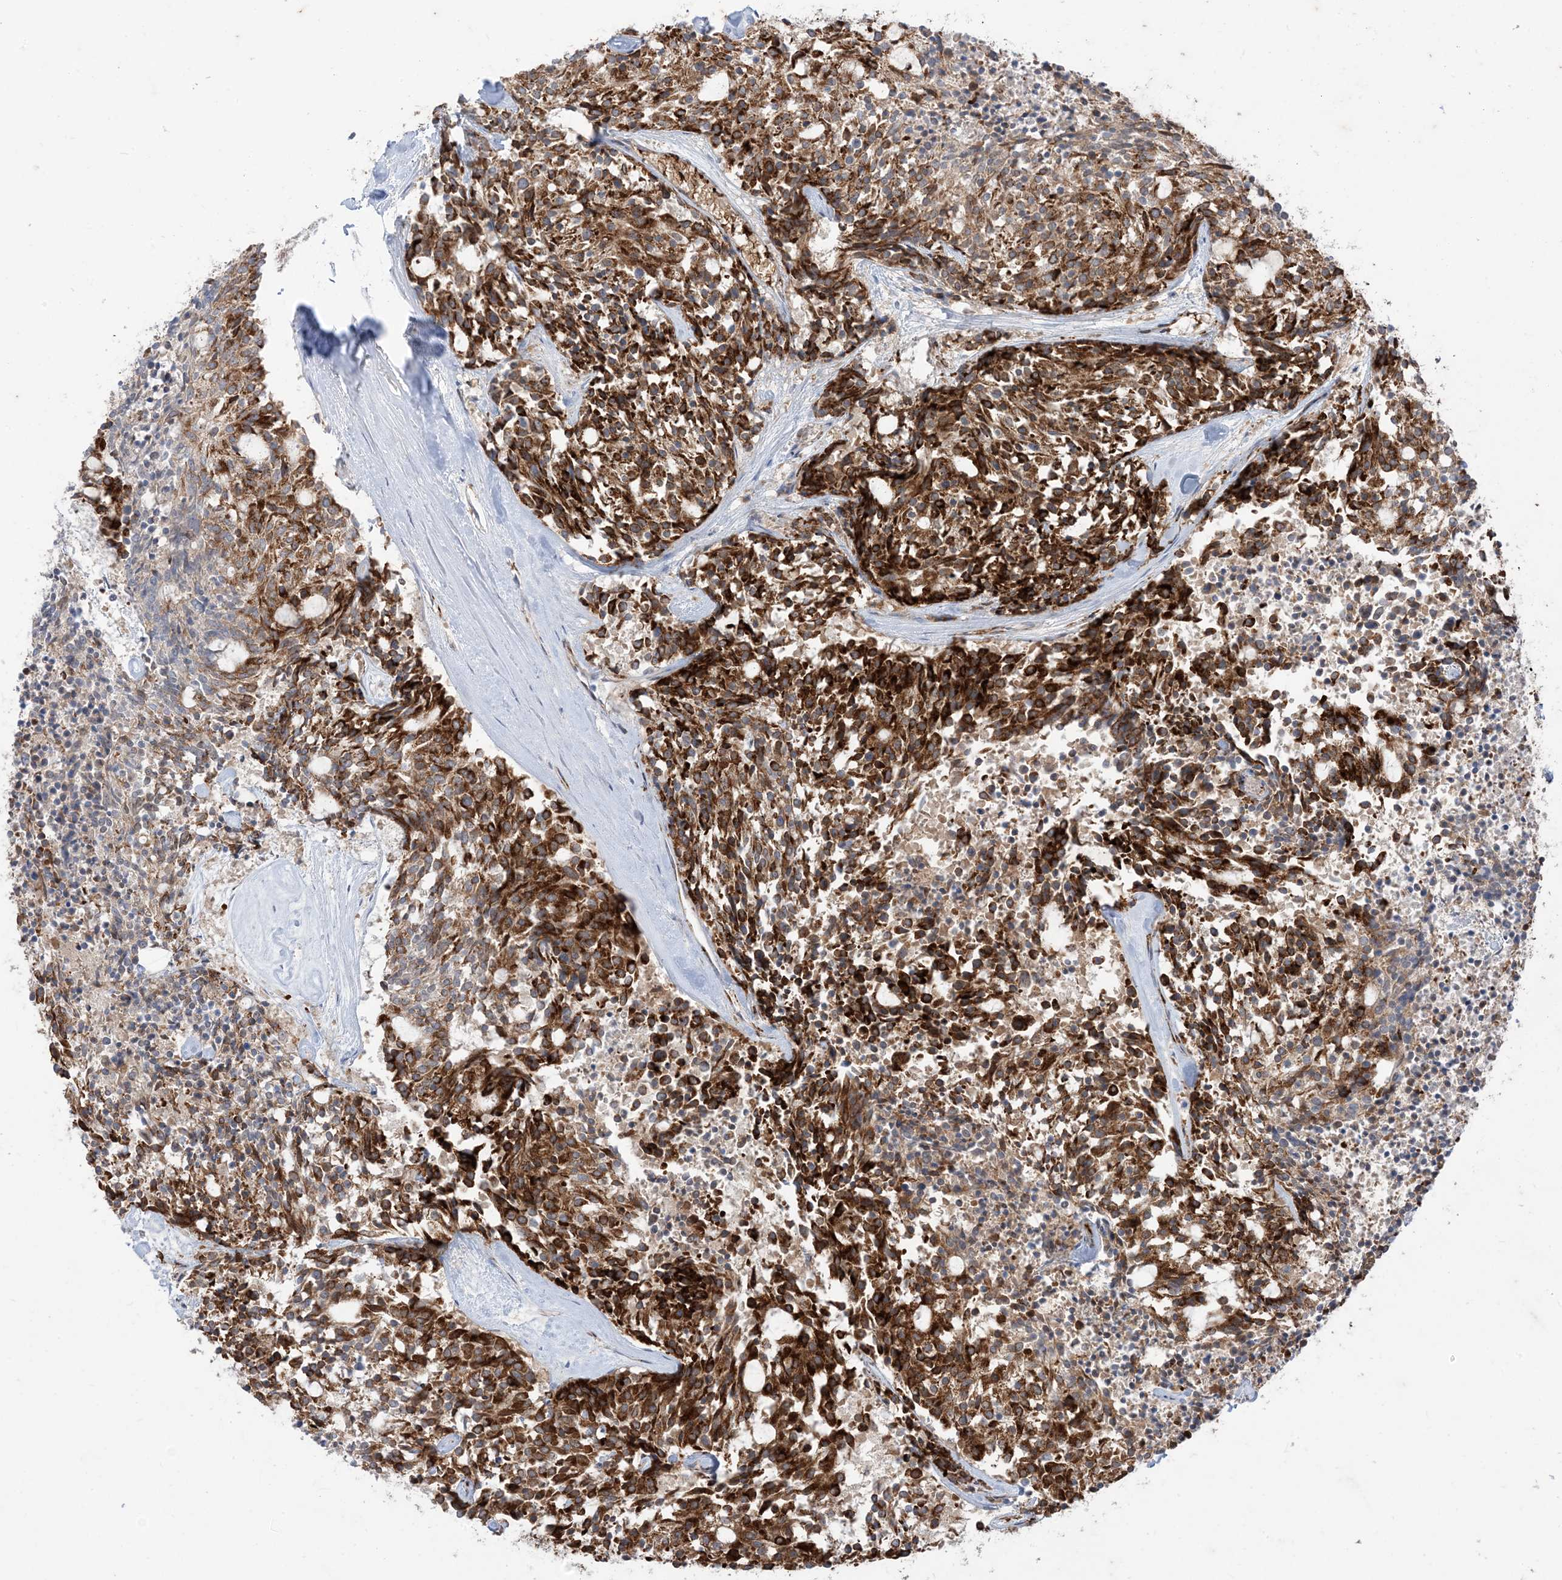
{"staining": {"intensity": "strong", "quantity": ">75%", "location": "cytoplasmic/membranous"}, "tissue": "carcinoid", "cell_type": "Tumor cells", "image_type": "cancer", "snomed": [{"axis": "morphology", "description": "Carcinoid, malignant, NOS"}, {"axis": "topography", "description": "Pancreas"}], "caption": "Strong cytoplasmic/membranous protein positivity is appreciated in about >75% of tumor cells in carcinoid (malignant).", "gene": "RIN1", "patient": {"sex": "female", "age": 54}}